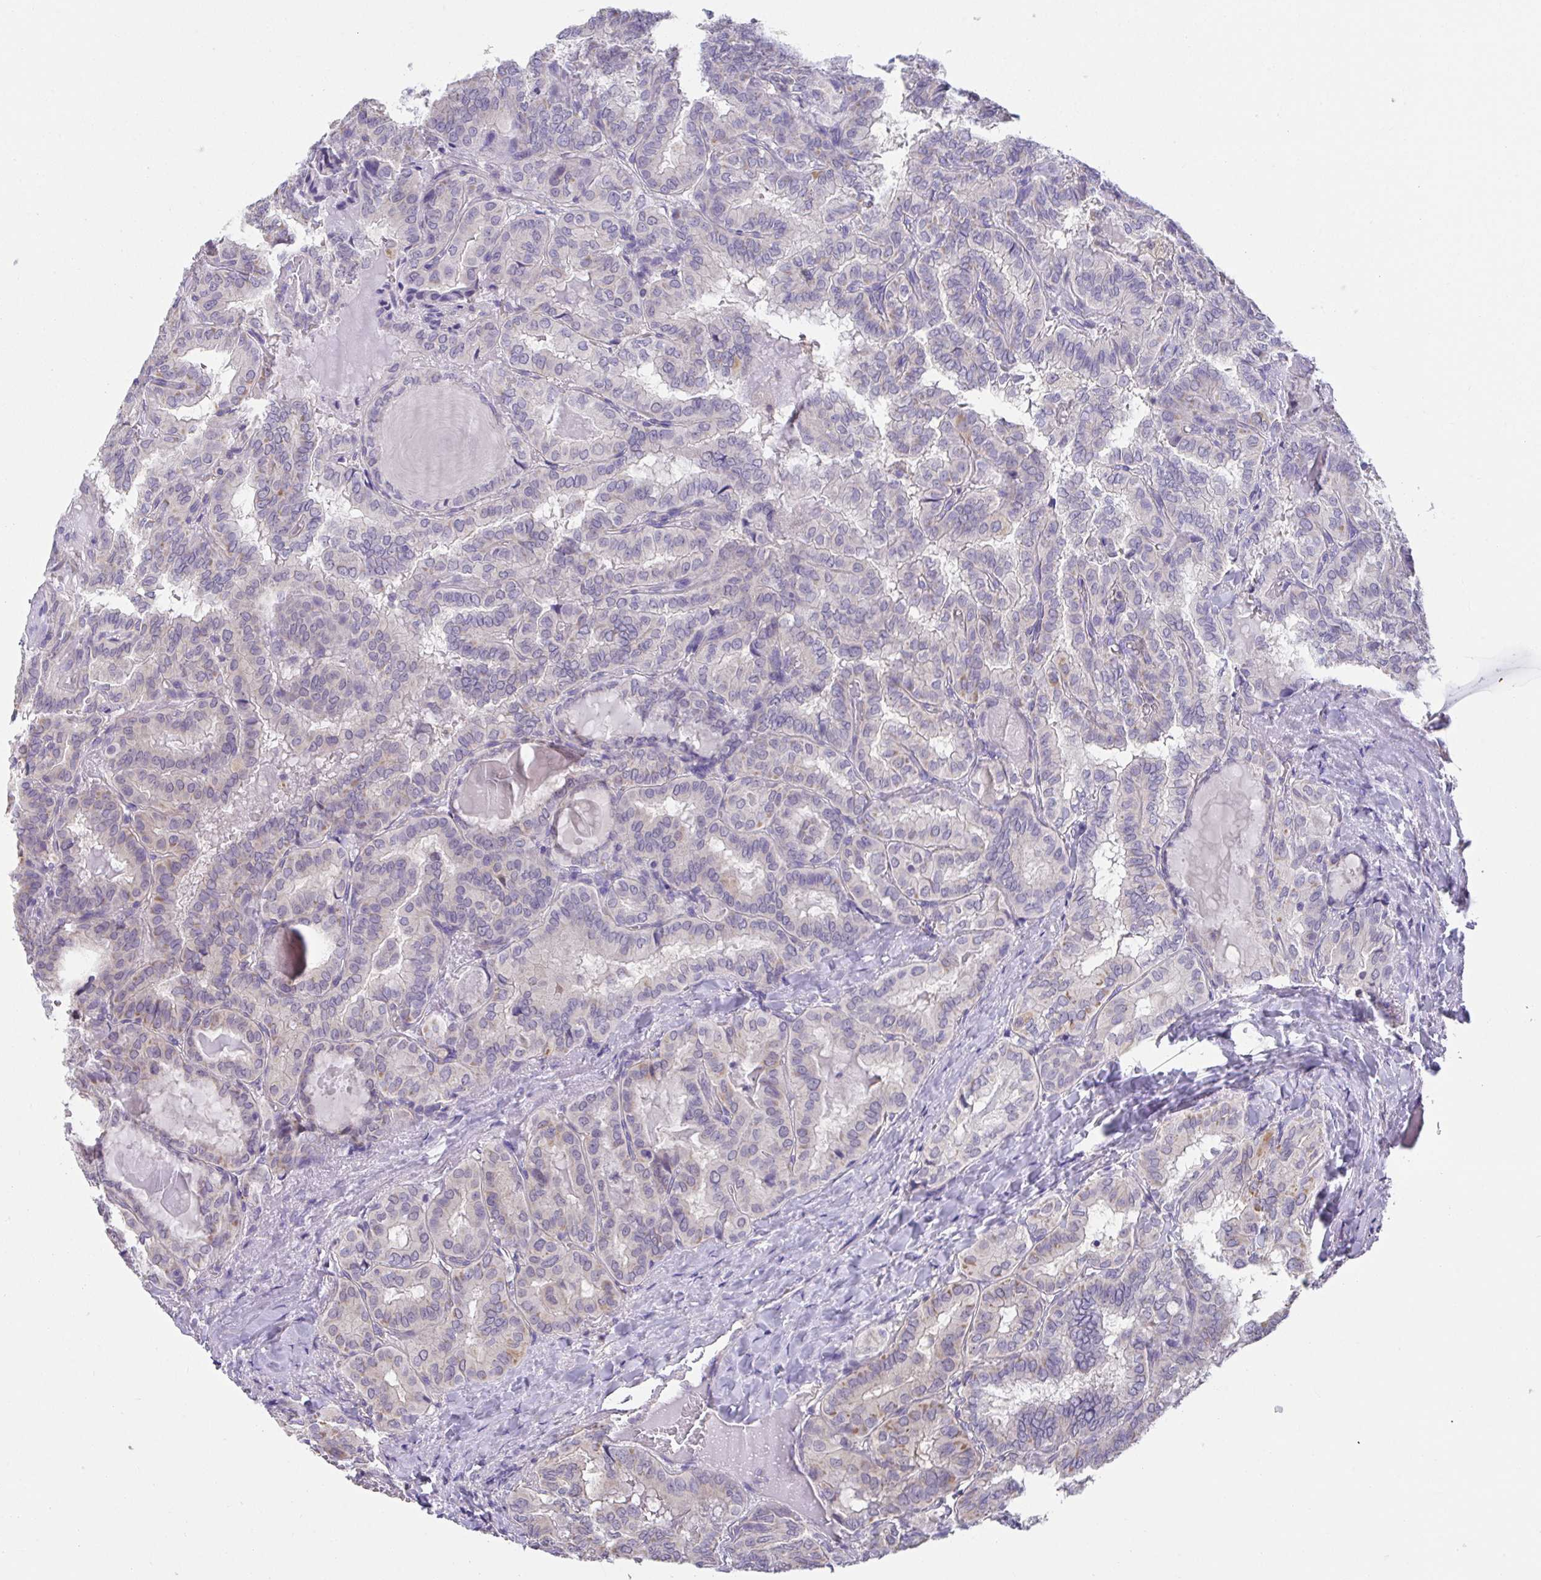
{"staining": {"intensity": "negative", "quantity": "none", "location": "none"}, "tissue": "thyroid cancer", "cell_type": "Tumor cells", "image_type": "cancer", "snomed": [{"axis": "morphology", "description": "Papillary adenocarcinoma, NOS"}, {"axis": "topography", "description": "Thyroid gland"}], "caption": "Human thyroid cancer (papillary adenocarcinoma) stained for a protein using IHC displays no expression in tumor cells.", "gene": "CXCR1", "patient": {"sex": "female", "age": 46}}